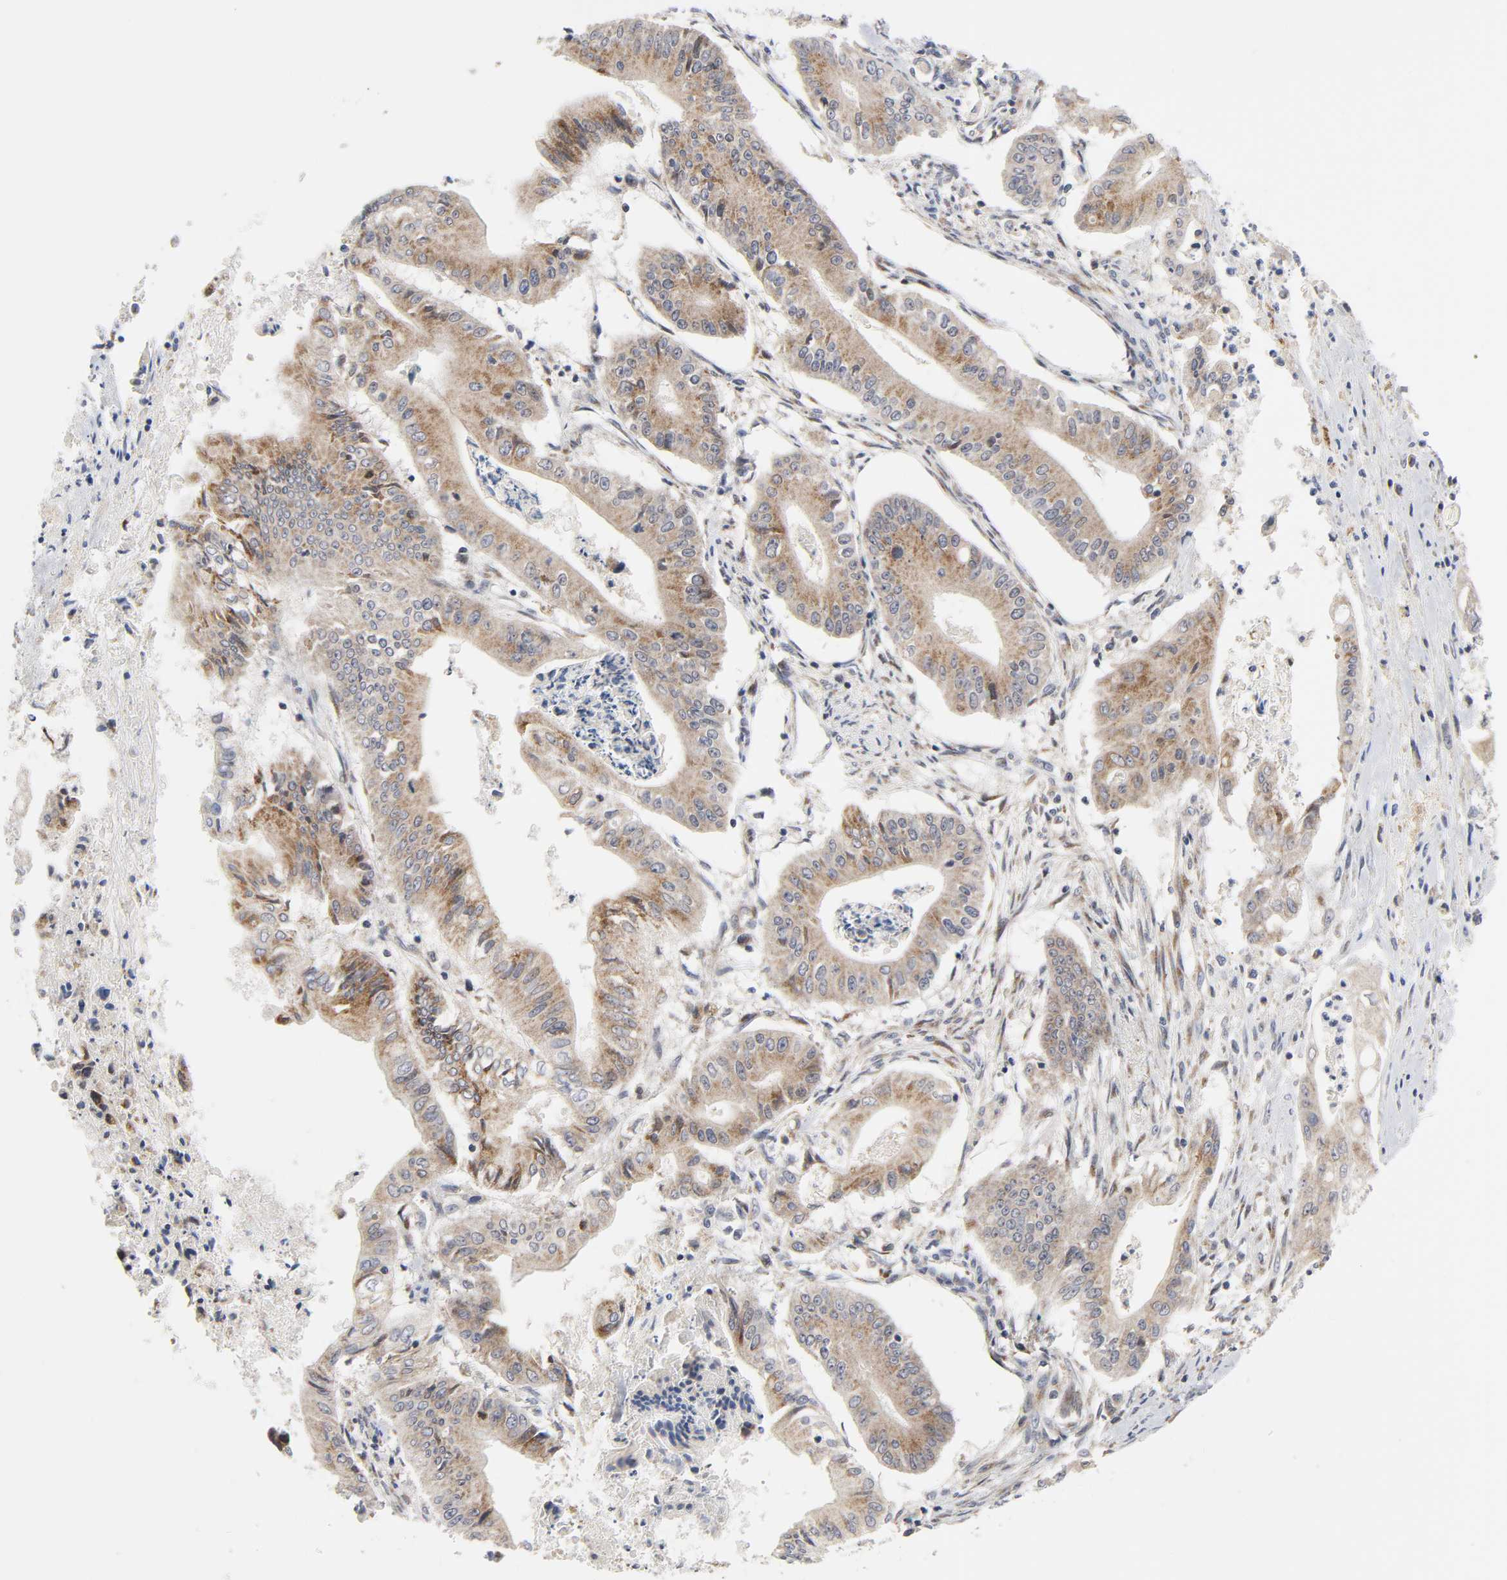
{"staining": {"intensity": "moderate", "quantity": ">75%", "location": "cytoplasmic/membranous"}, "tissue": "pancreatic cancer", "cell_type": "Tumor cells", "image_type": "cancer", "snomed": [{"axis": "morphology", "description": "Normal tissue, NOS"}, {"axis": "topography", "description": "Lymph node"}], "caption": "Immunohistochemistry (IHC) micrograph of neoplastic tissue: pancreatic cancer stained using immunohistochemistry displays medium levels of moderate protein expression localized specifically in the cytoplasmic/membranous of tumor cells, appearing as a cytoplasmic/membranous brown color.", "gene": "BAX", "patient": {"sex": "male", "age": 62}}